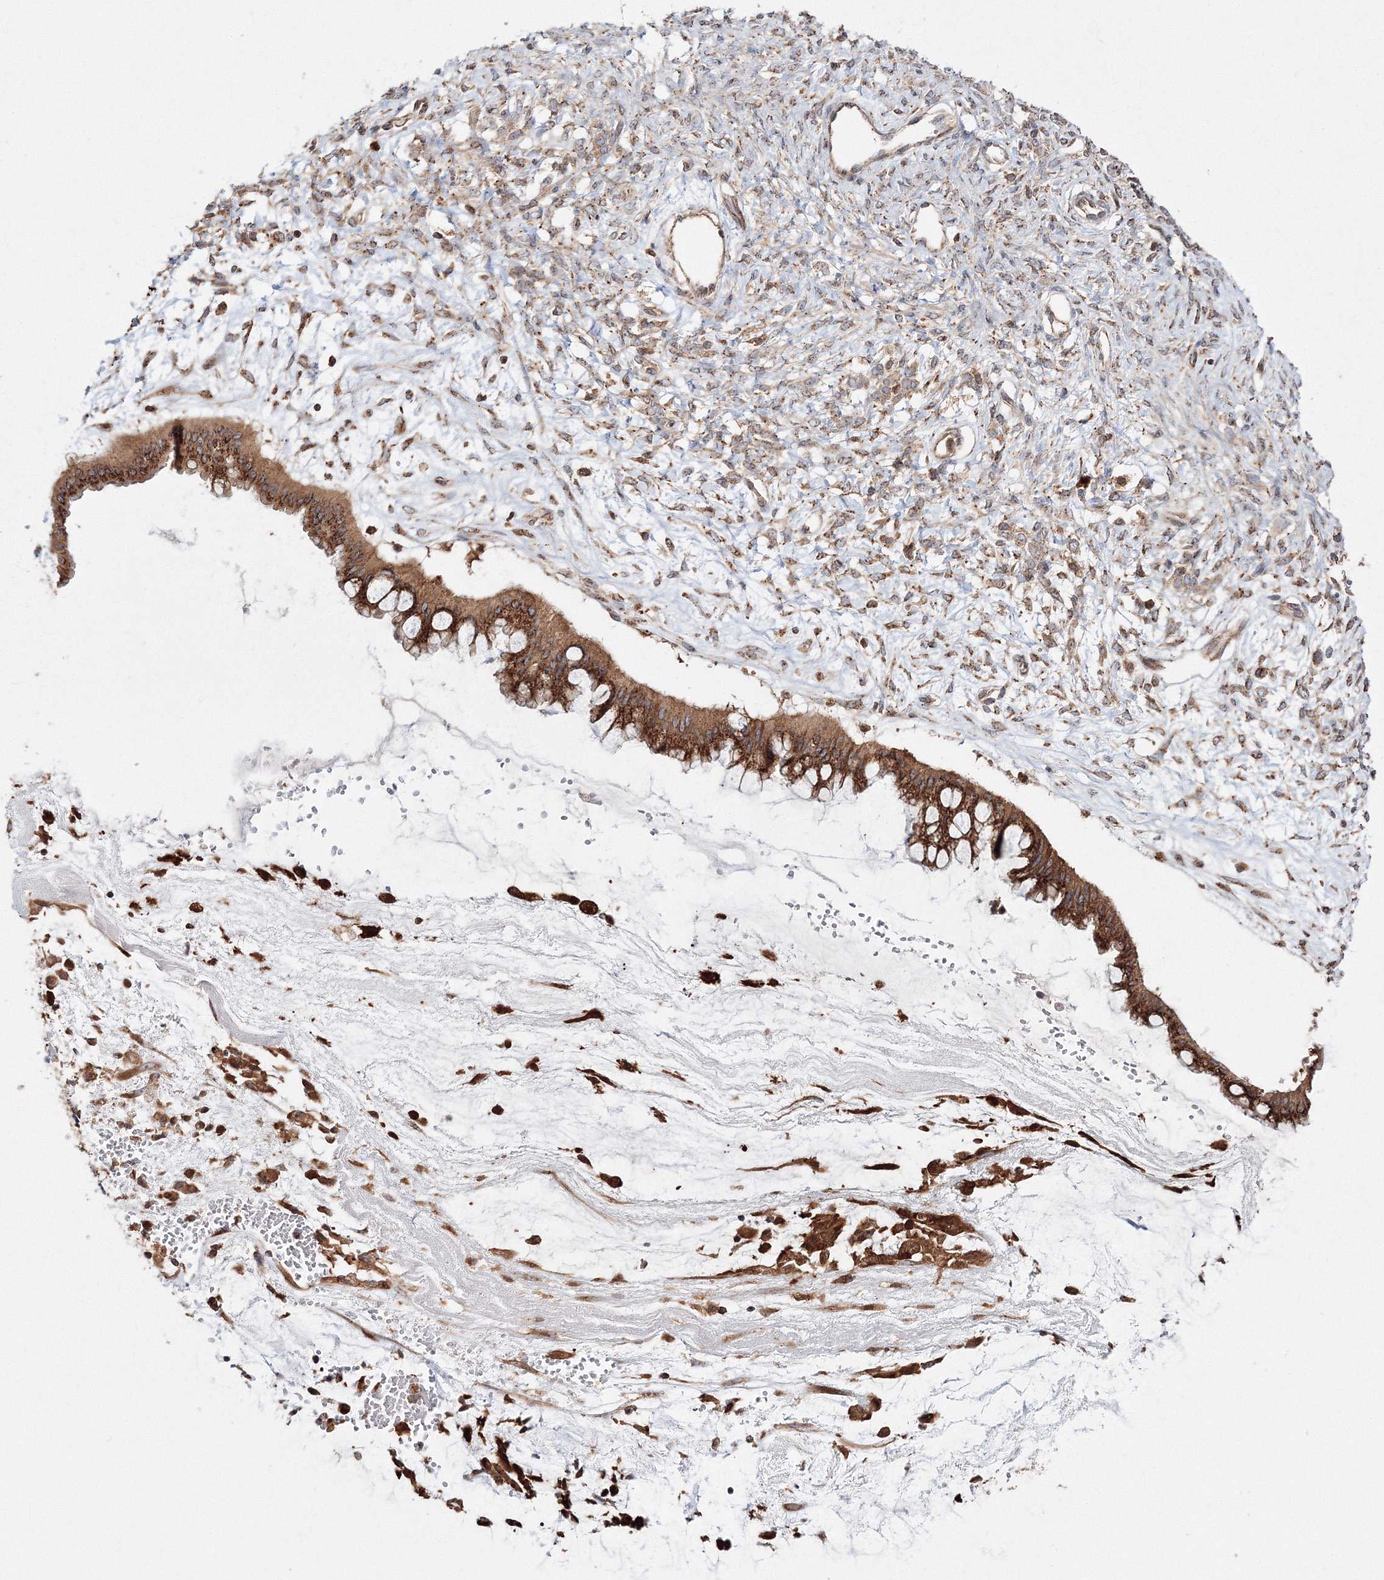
{"staining": {"intensity": "moderate", "quantity": ">75%", "location": "cytoplasmic/membranous"}, "tissue": "ovarian cancer", "cell_type": "Tumor cells", "image_type": "cancer", "snomed": [{"axis": "morphology", "description": "Cystadenocarcinoma, mucinous, NOS"}, {"axis": "topography", "description": "Ovary"}], "caption": "Immunohistochemistry (IHC) (DAB (3,3'-diaminobenzidine)) staining of ovarian cancer (mucinous cystadenocarcinoma) displays moderate cytoplasmic/membranous protein expression in approximately >75% of tumor cells.", "gene": "ARCN1", "patient": {"sex": "female", "age": 73}}